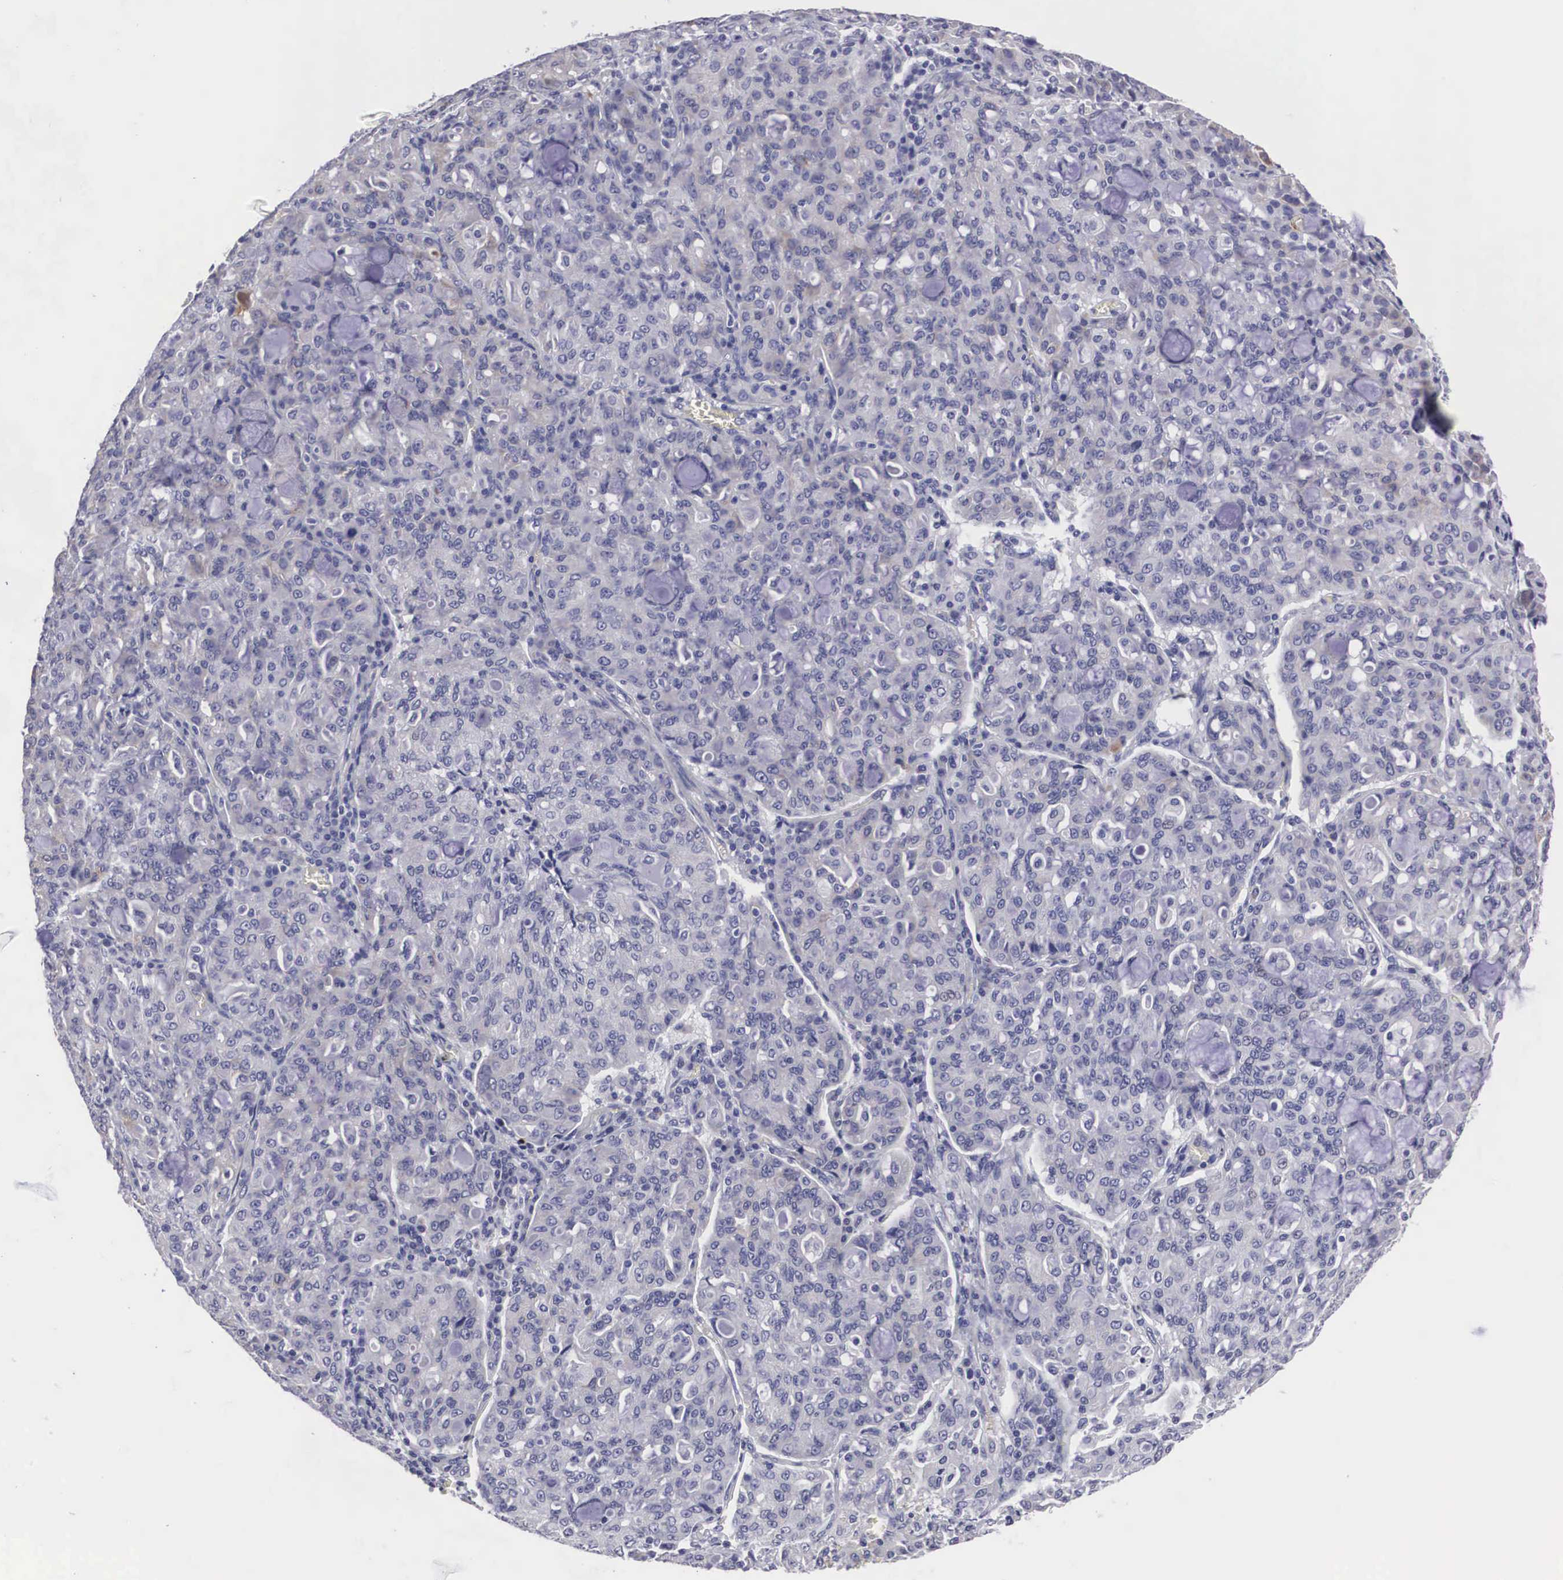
{"staining": {"intensity": "negative", "quantity": "none", "location": "none"}, "tissue": "lung cancer", "cell_type": "Tumor cells", "image_type": "cancer", "snomed": [{"axis": "morphology", "description": "Adenocarcinoma, NOS"}, {"axis": "topography", "description": "Lung"}], "caption": "Lung adenocarcinoma stained for a protein using IHC exhibits no positivity tumor cells.", "gene": "ARMCX3", "patient": {"sex": "female", "age": 44}}